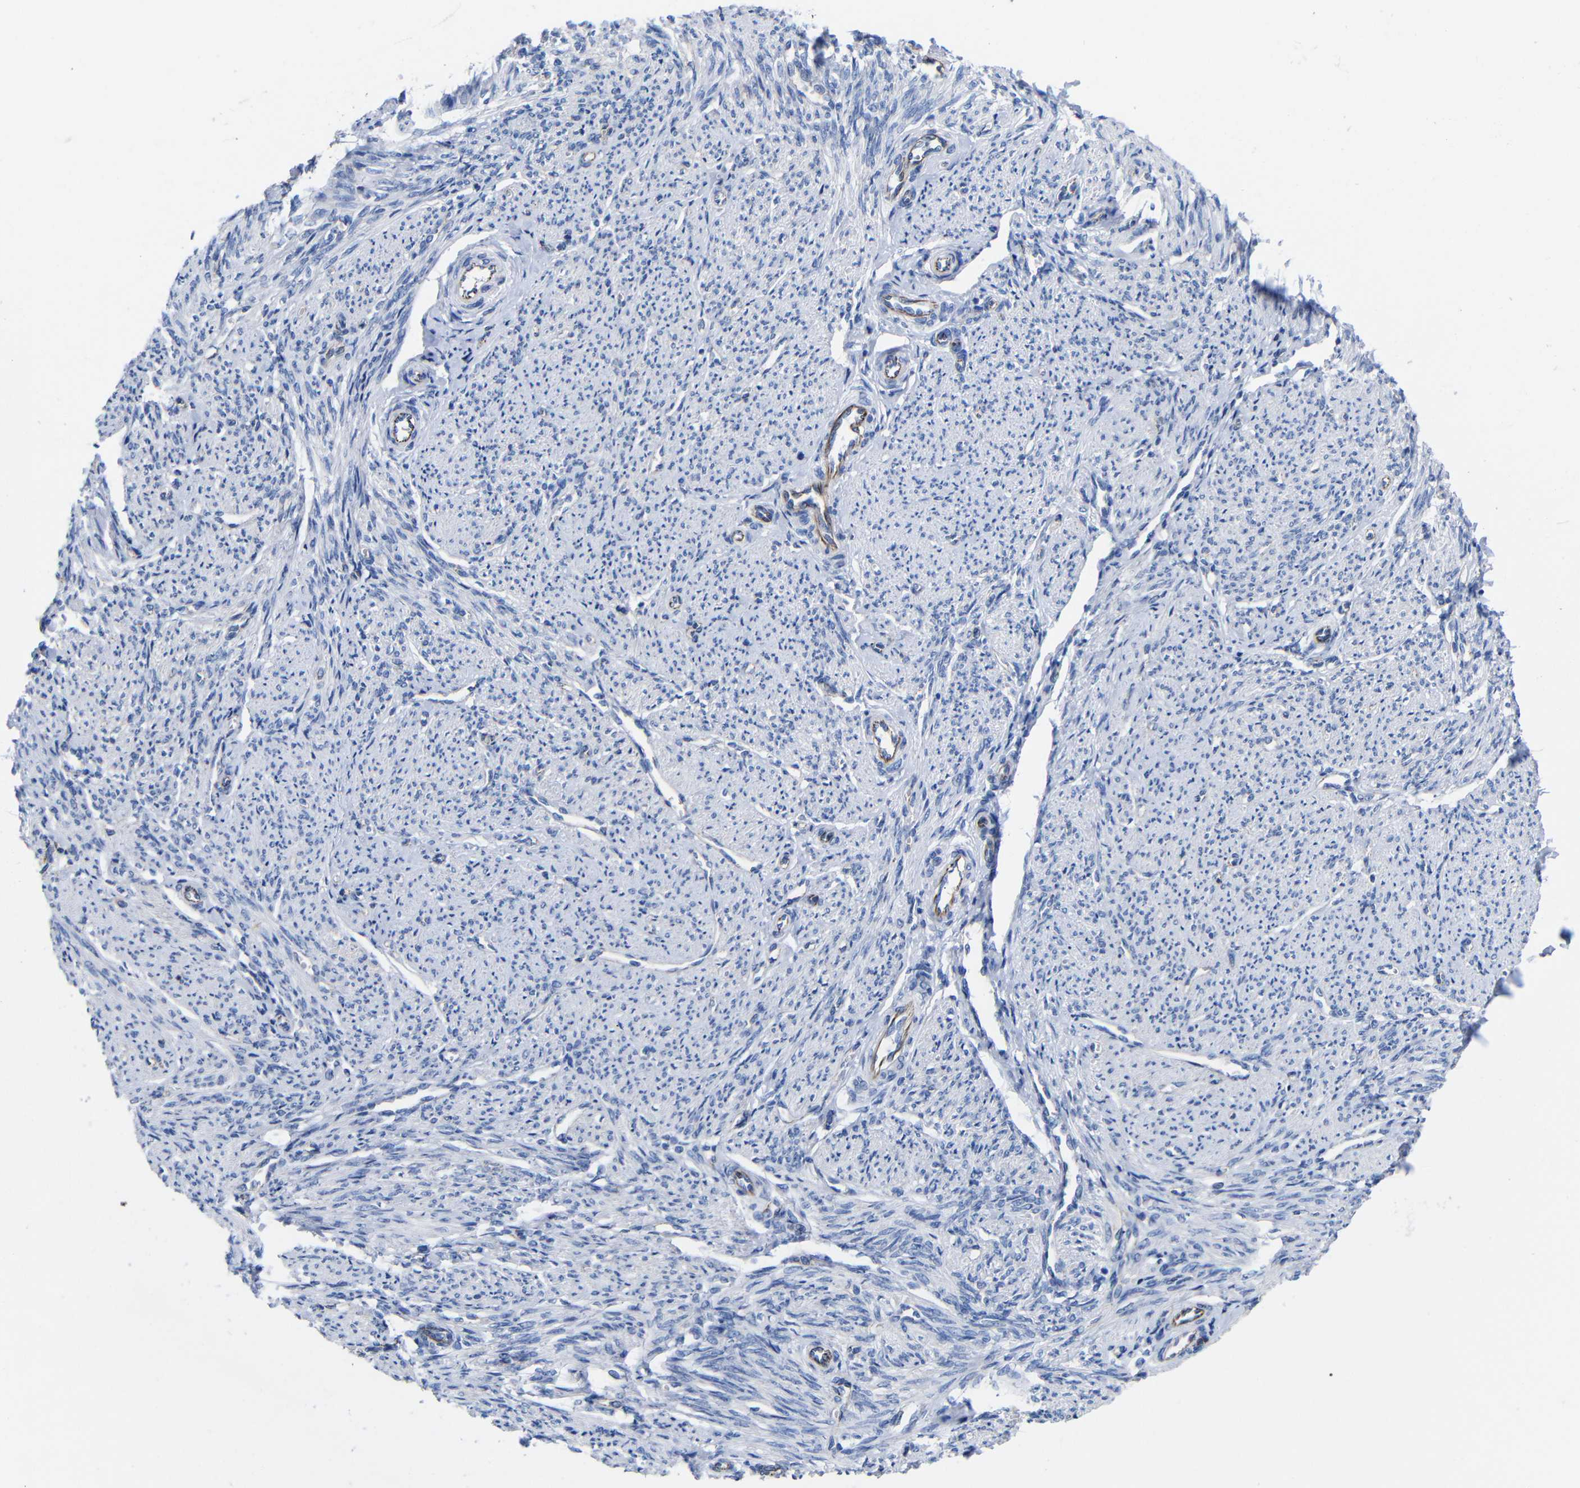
{"staining": {"intensity": "negative", "quantity": "none", "location": "none"}, "tissue": "smooth muscle", "cell_type": "Smooth muscle cells", "image_type": "normal", "snomed": [{"axis": "morphology", "description": "Normal tissue, NOS"}, {"axis": "topography", "description": "Smooth muscle"}], "caption": "IHC of normal smooth muscle reveals no staining in smooth muscle cells.", "gene": "CGNL1", "patient": {"sex": "female", "age": 65}}